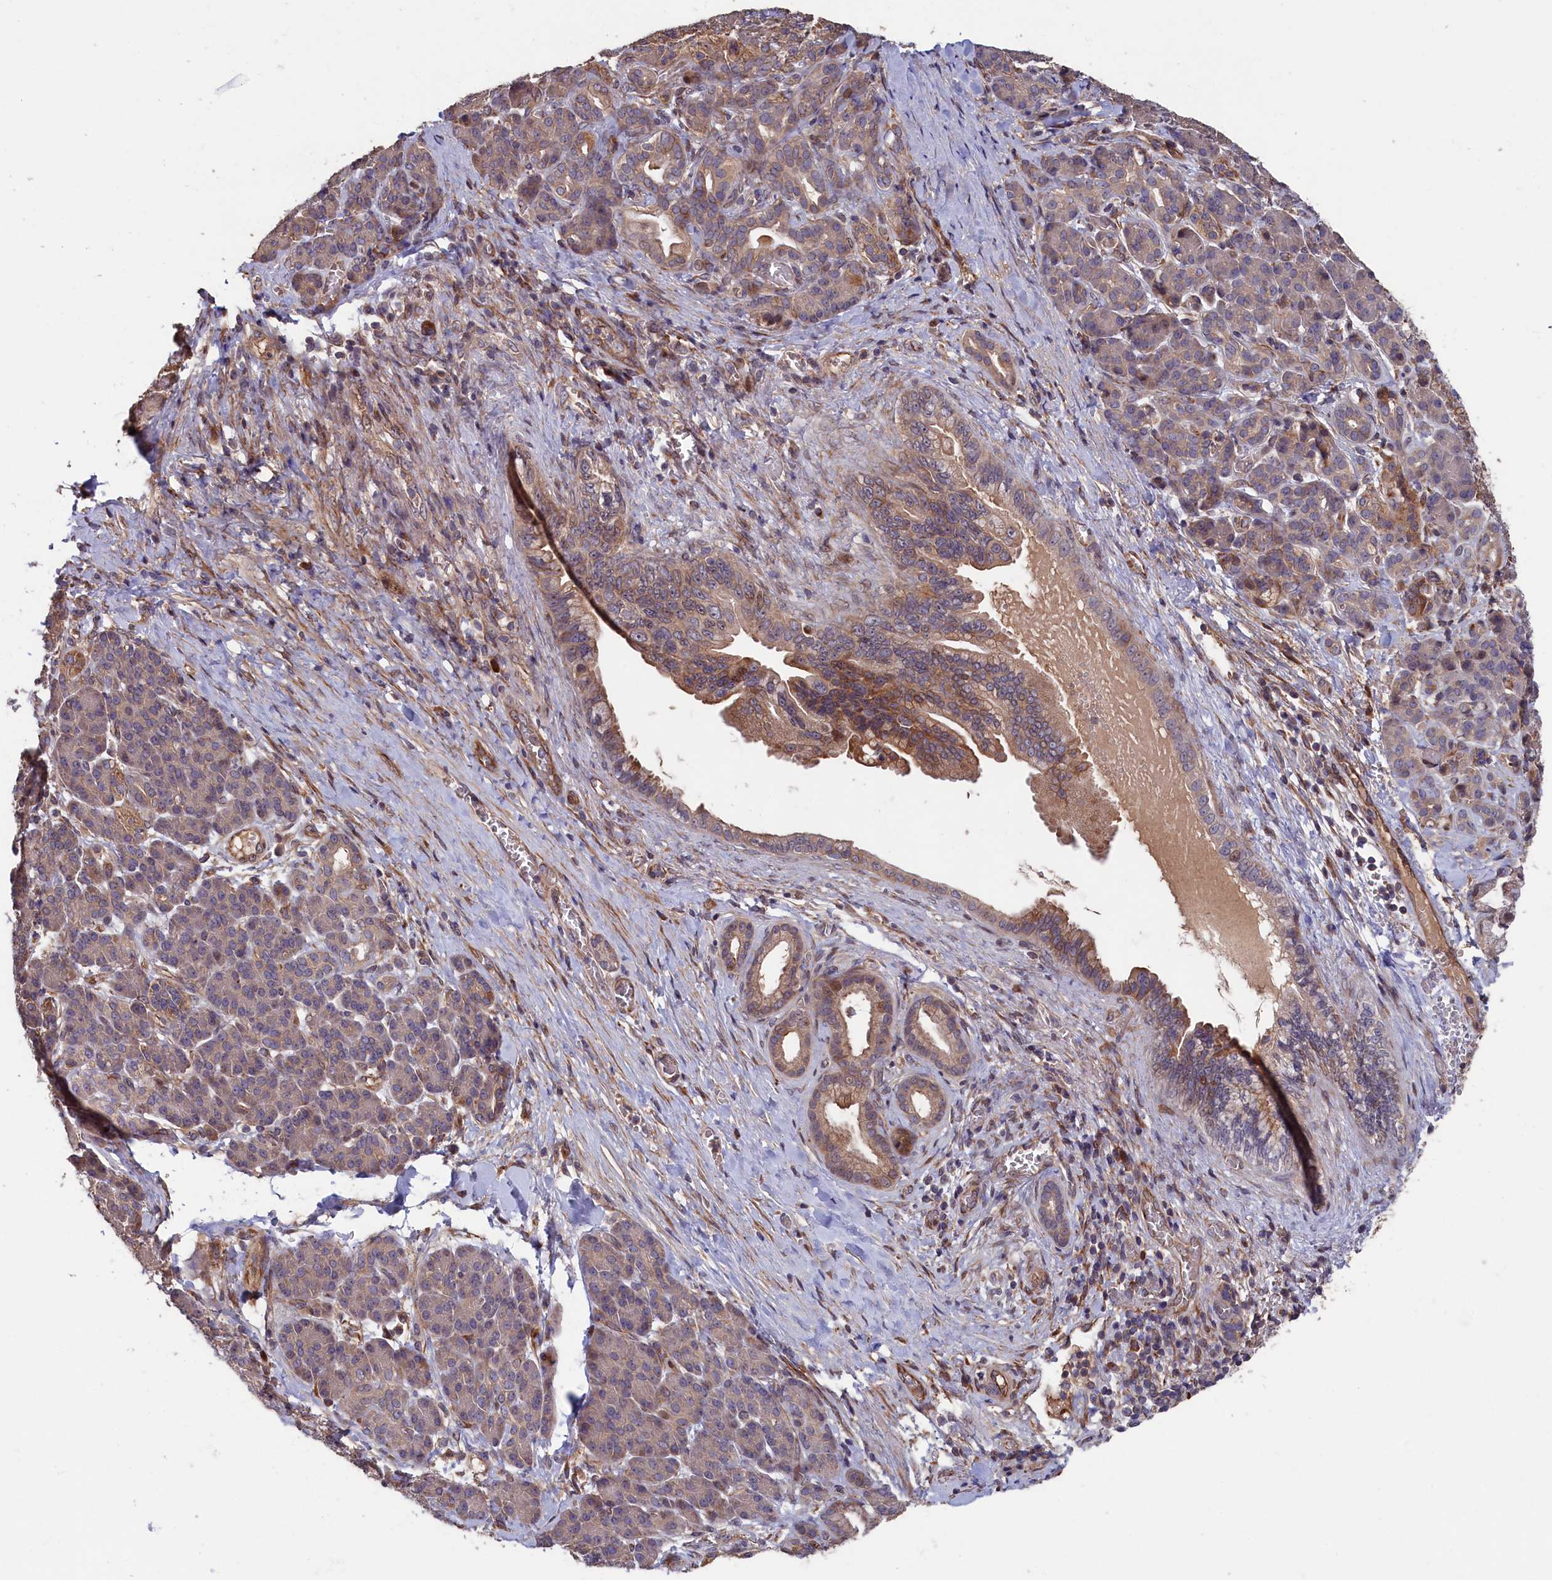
{"staining": {"intensity": "moderate", "quantity": "25%-75%", "location": "cytoplasmic/membranous"}, "tissue": "pancreatic cancer", "cell_type": "Tumor cells", "image_type": "cancer", "snomed": [{"axis": "morphology", "description": "Adenocarcinoma, NOS"}, {"axis": "topography", "description": "Pancreas"}], "caption": "Immunohistochemical staining of pancreatic cancer (adenocarcinoma) demonstrates moderate cytoplasmic/membranous protein staining in approximately 25%-75% of tumor cells.", "gene": "GREB1L", "patient": {"sex": "male", "age": 59}}